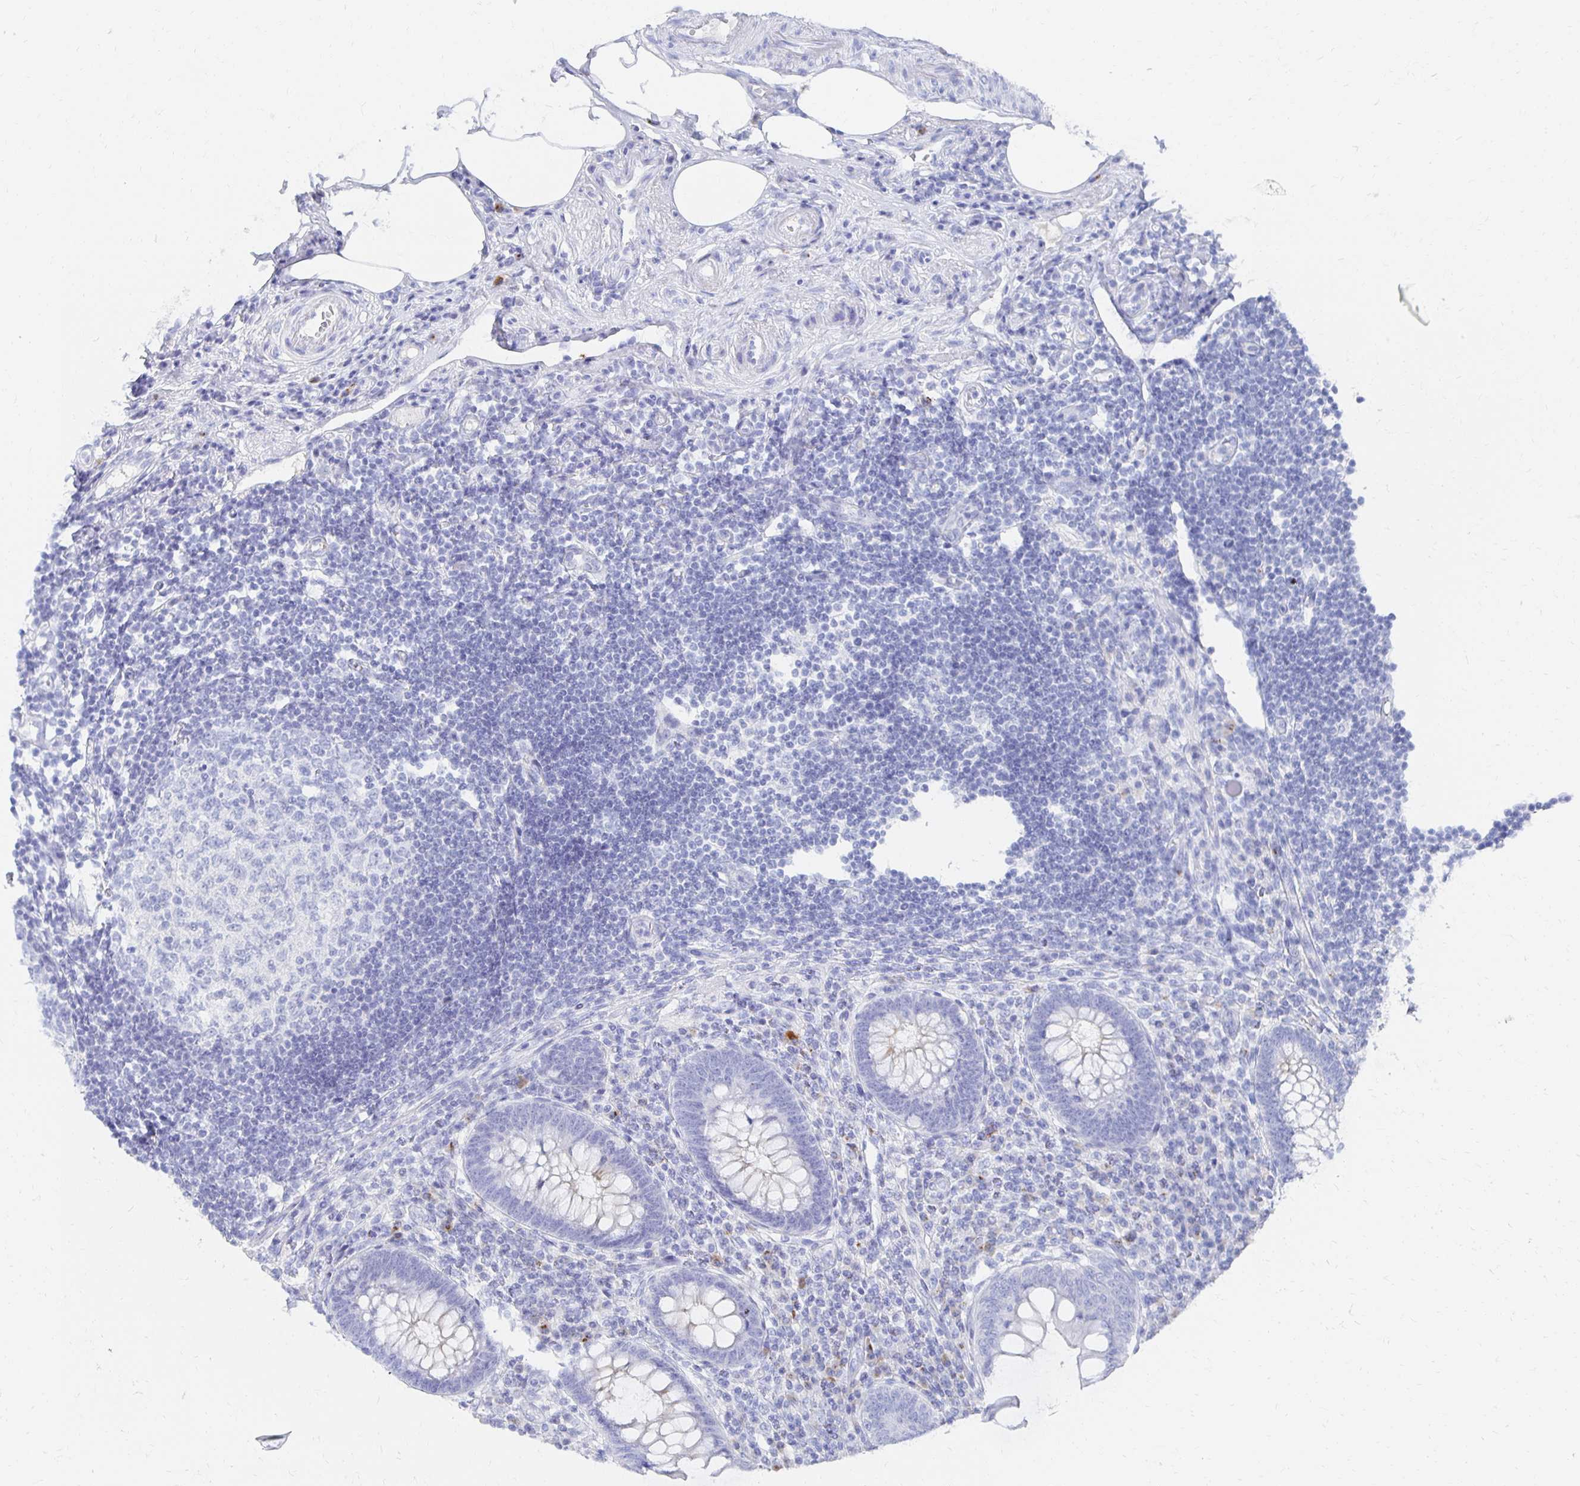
{"staining": {"intensity": "negative", "quantity": "none", "location": "none"}, "tissue": "appendix", "cell_type": "Glandular cells", "image_type": "normal", "snomed": [{"axis": "morphology", "description": "Normal tissue, NOS"}, {"axis": "topography", "description": "Appendix"}], "caption": "Image shows no significant protein expression in glandular cells of normal appendix. (DAB IHC visualized using brightfield microscopy, high magnification).", "gene": "PRDM7", "patient": {"sex": "female", "age": 57}}